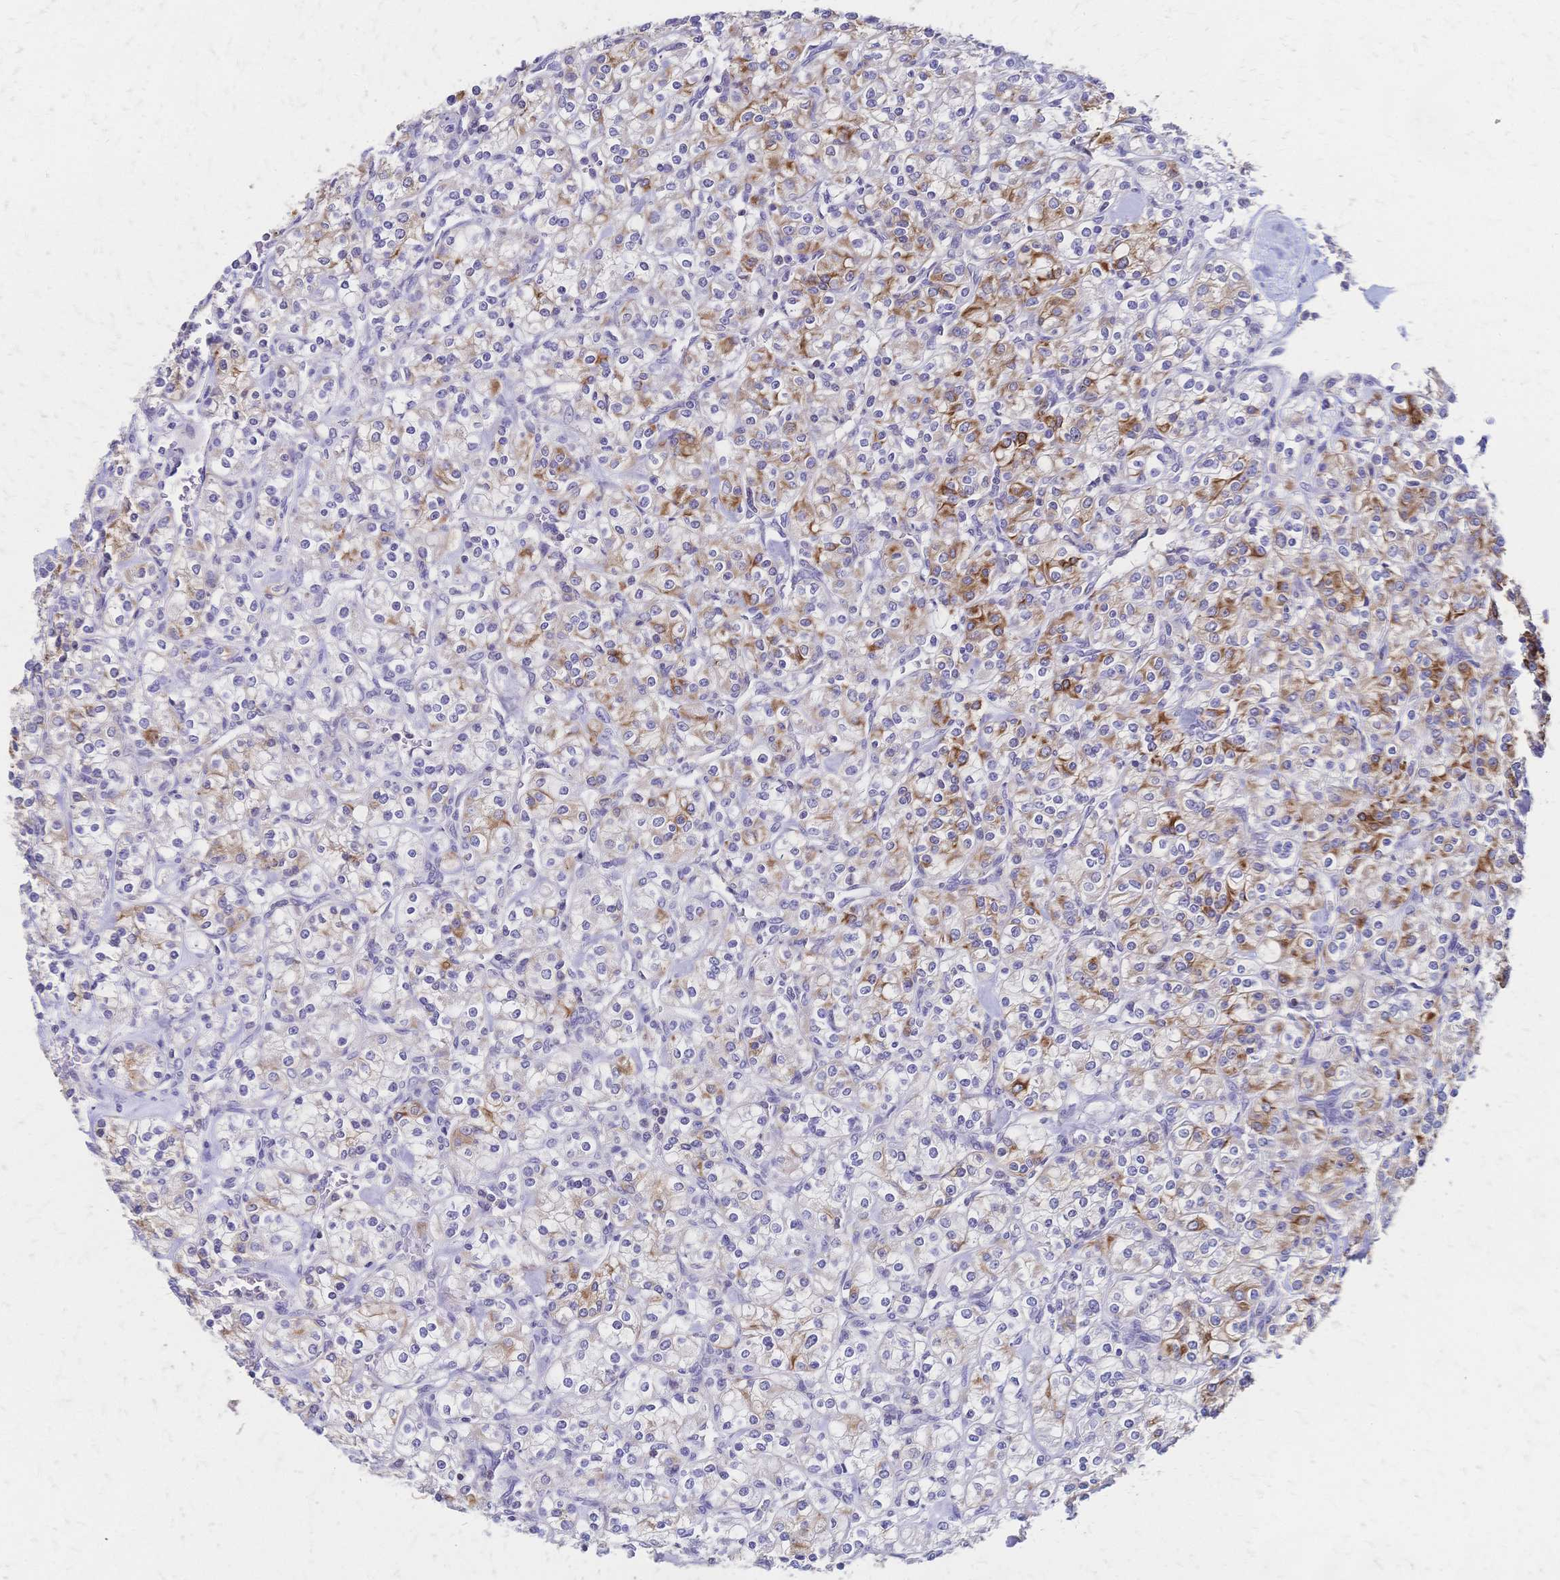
{"staining": {"intensity": "strong", "quantity": "<25%", "location": "cytoplasmic/membranous"}, "tissue": "renal cancer", "cell_type": "Tumor cells", "image_type": "cancer", "snomed": [{"axis": "morphology", "description": "Adenocarcinoma, NOS"}, {"axis": "topography", "description": "Kidney"}], "caption": "This histopathology image displays IHC staining of human renal cancer (adenocarcinoma), with medium strong cytoplasmic/membranous positivity in approximately <25% of tumor cells.", "gene": "DTNB", "patient": {"sex": "male", "age": 77}}